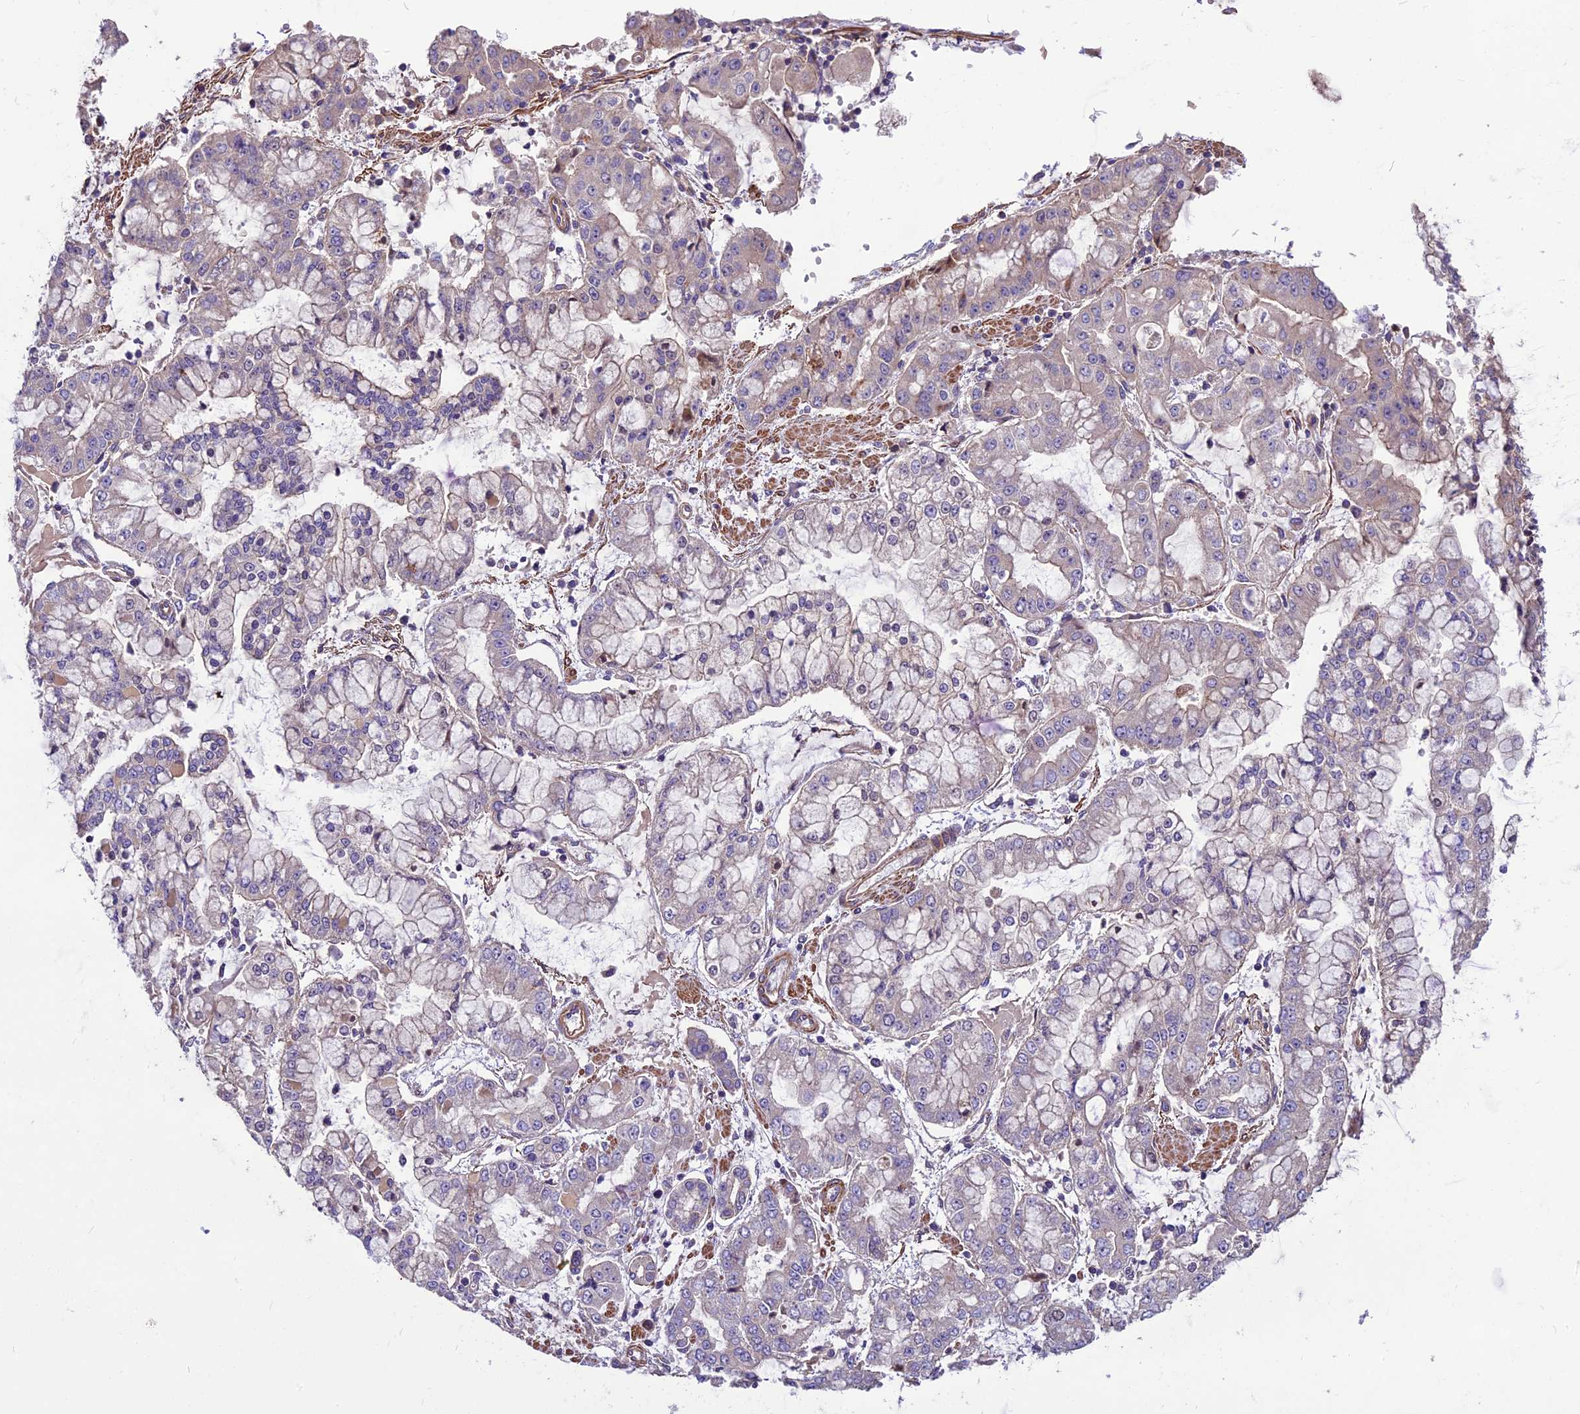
{"staining": {"intensity": "weak", "quantity": "<25%", "location": "cytoplasmic/membranous"}, "tissue": "stomach cancer", "cell_type": "Tumor cells", "image_type": "cancer", "snomed": [{"axis": "morphology", "description": "Adenocarcinoma, NOS"}, {"axis": "topography", "description": "Stomach"}], "caption": "High magnification brightfield microscopy of stomach cancer stained with DAB (3,3'-diaminobenzidine) (brown) and counterstained with hematoxylin (blue): tumor cells show no significant positivity. (IHC, brightfield microscopy, high magnification).", "gene": "ANO3", "patient": {"sex": "male", "age": 76}}